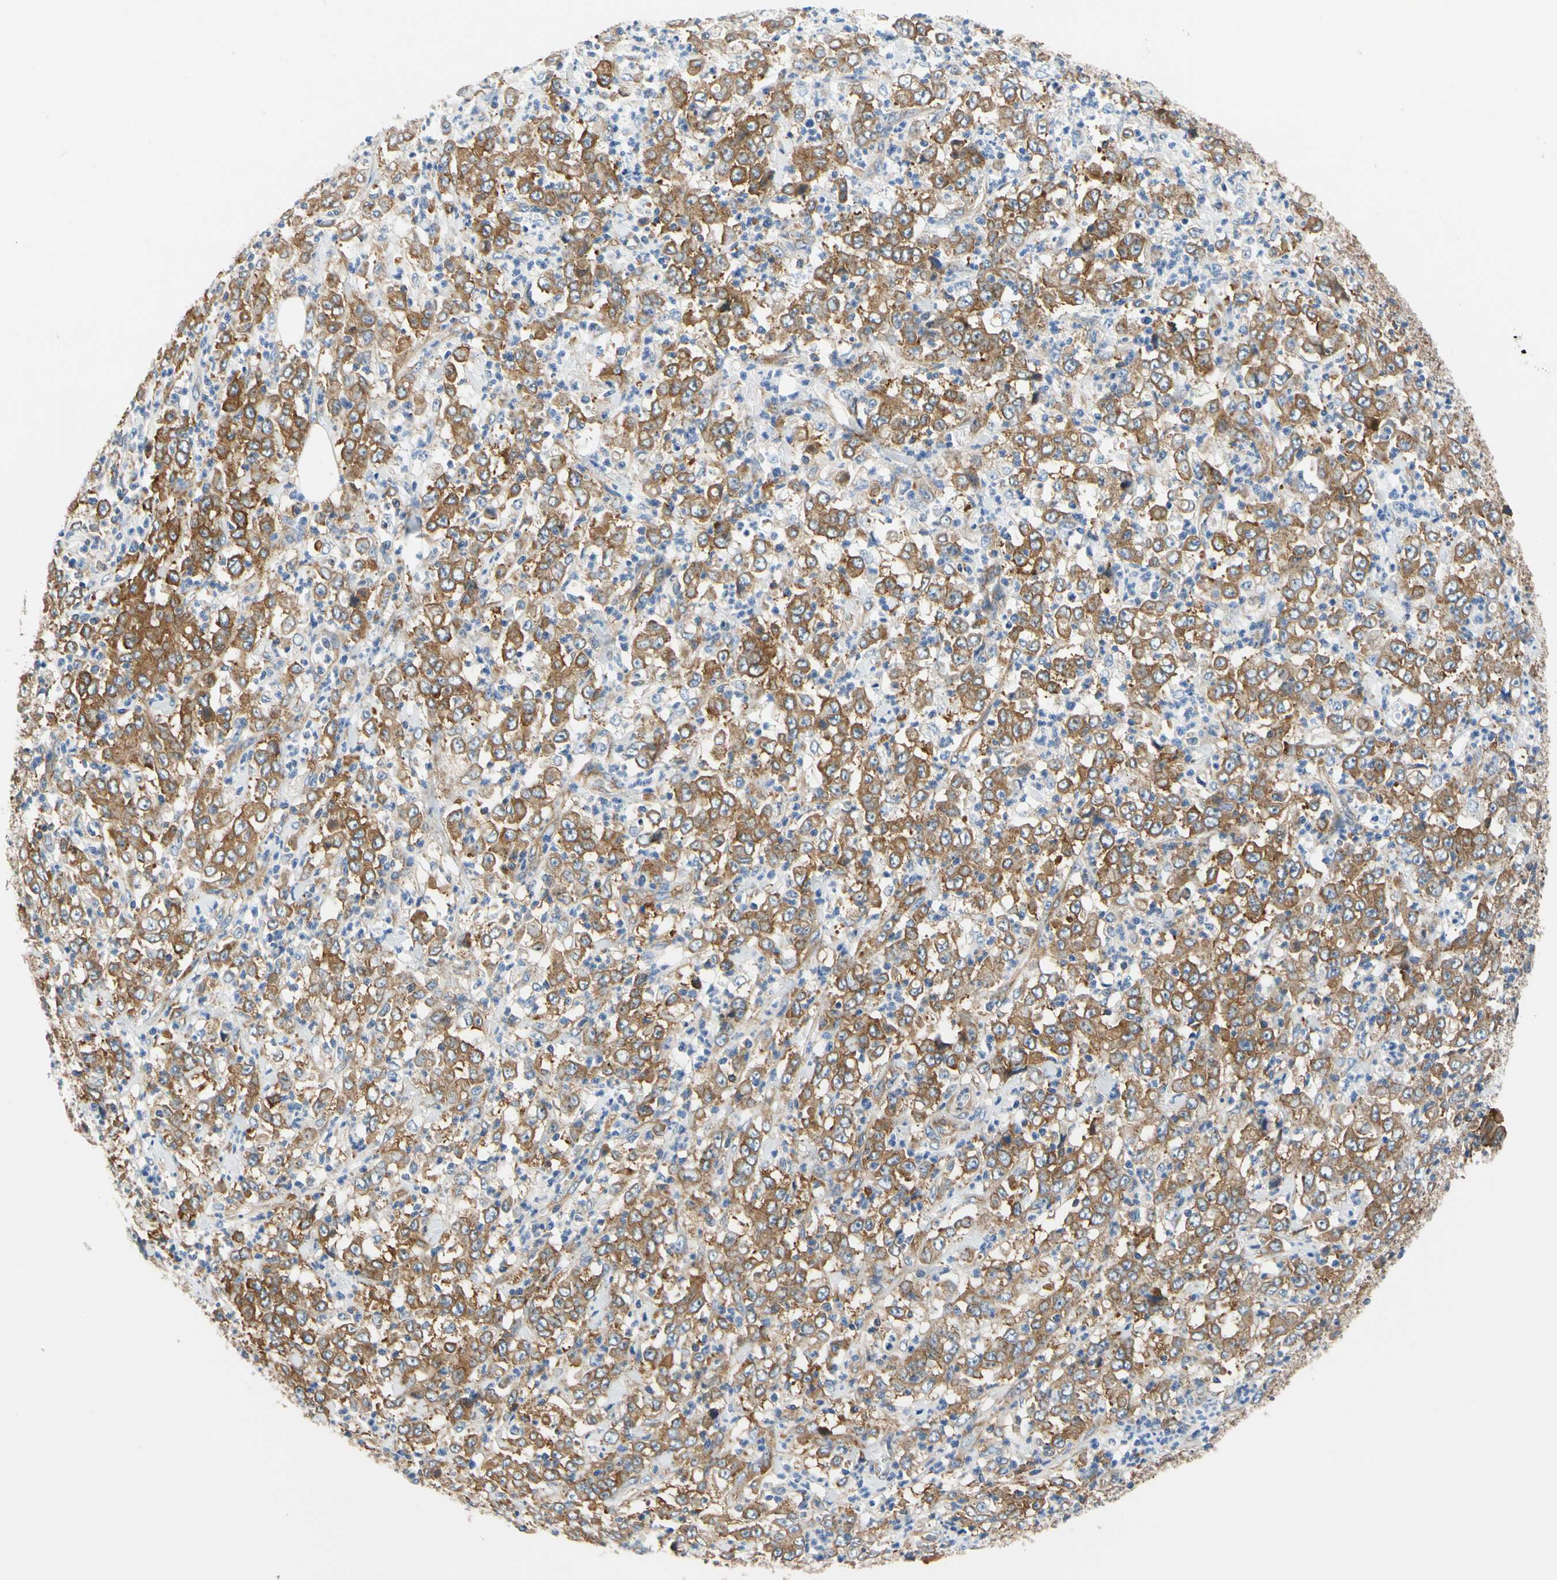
{"staining": {"intensity": "strong", "quantity": ">75%", "location": "cytoplasmic/membranous"}, "tissue": "stomach cancer", "cell_type": "Tumor cells", "image_type": "cancer", "snomed": [{"axis": "morphology", "description": "Adenocarcinoma, NOS"}, {"axis": "topography", "description": "Stomach, lower"}], "caption": "There is high levels of strong cytoplasmic/membranous expression in tumor cells of adenocarcinoma (stomach), as demonstrated by immunohistochemical staining (brown color).", "gene": "GPHN", "patient": {"sex": "female", "age": 71}}